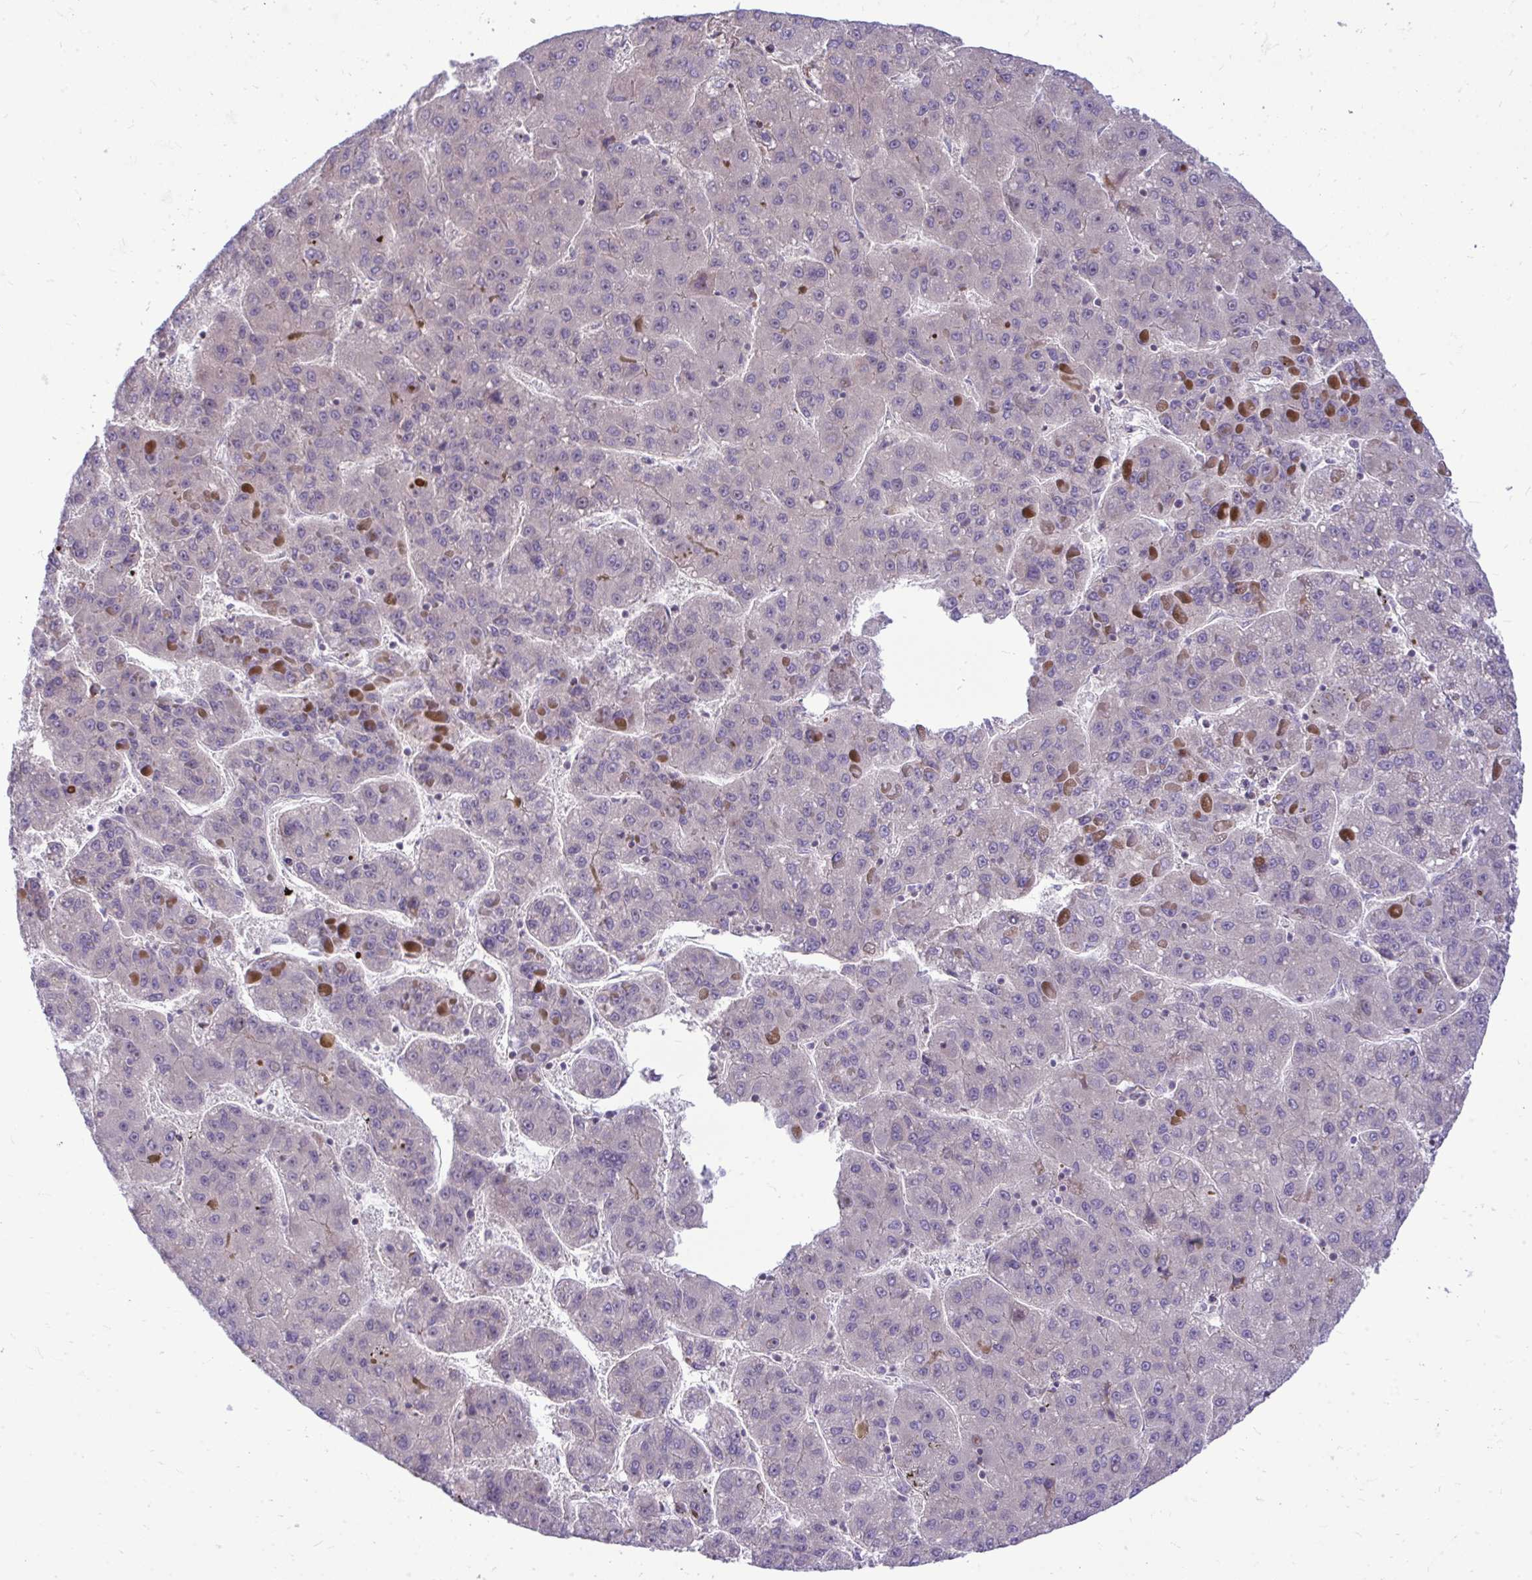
{"staining": {"intensity": "negative", "quantity": "none", "location": "none"}, "tissue": "liver cancer", "cell_type": "Tumor cells", "image_type": "cancer", "snomed": [{"axis": "morphology", "description": "Carcinoma, Hepatocellular, NOS"}, {"axis": "topography", "description": "Liver"}], "caption": "Immunohistochemistry (IHC) histopathology image of neoplastic tissue: liver hepatocellular carcinoma stained with DAB demonstrates no significant protein staining in tumor cells.", "gene": "ZSCAN9", "patient": {"sex": "female", "age": 82}}